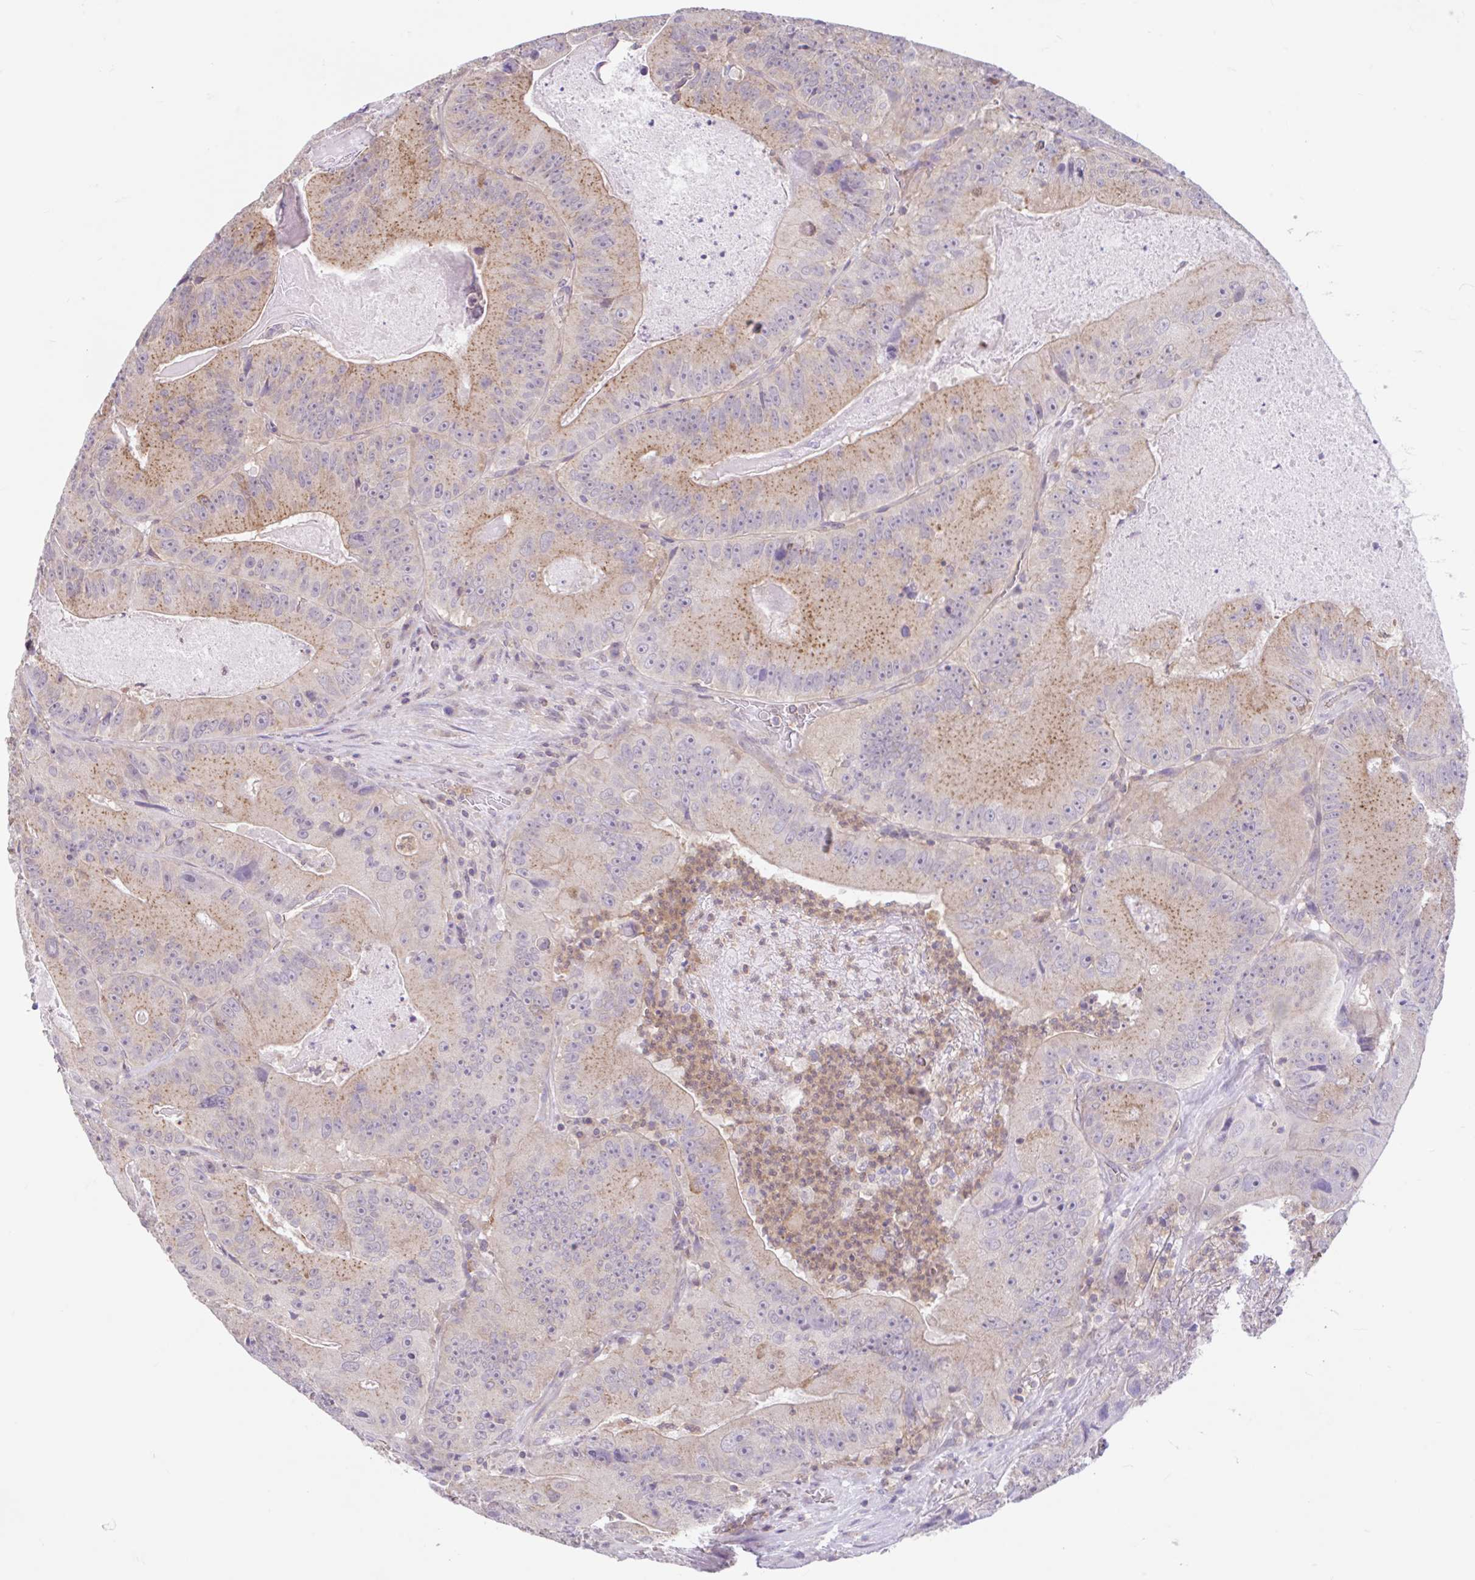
{"staining": {"intensity": "moderate", "quantity": "25%-75%", "location": "cytoplasmic/membranous"}, "tissue": "colorectal cancer", "cell_type": "Tumor cells", "image_type": "cancer", "snomed": [{"axis": "morphology", "description": "Adenocarcinoma, NOS"}, {"axis": "topography", "description": "Colon"}], "caption": "Immunohistochemistry (IHC) histopathology image of colorectal cancer (adenocarcinoma) stained for a protein (brown), which demonstrates medium levels of moderate cytoplasmic/membranous positivity in approximately 25%-75% of tumor cells.", "gene": "RALBP1", "patient": {"sex": "female", "age": 86}}